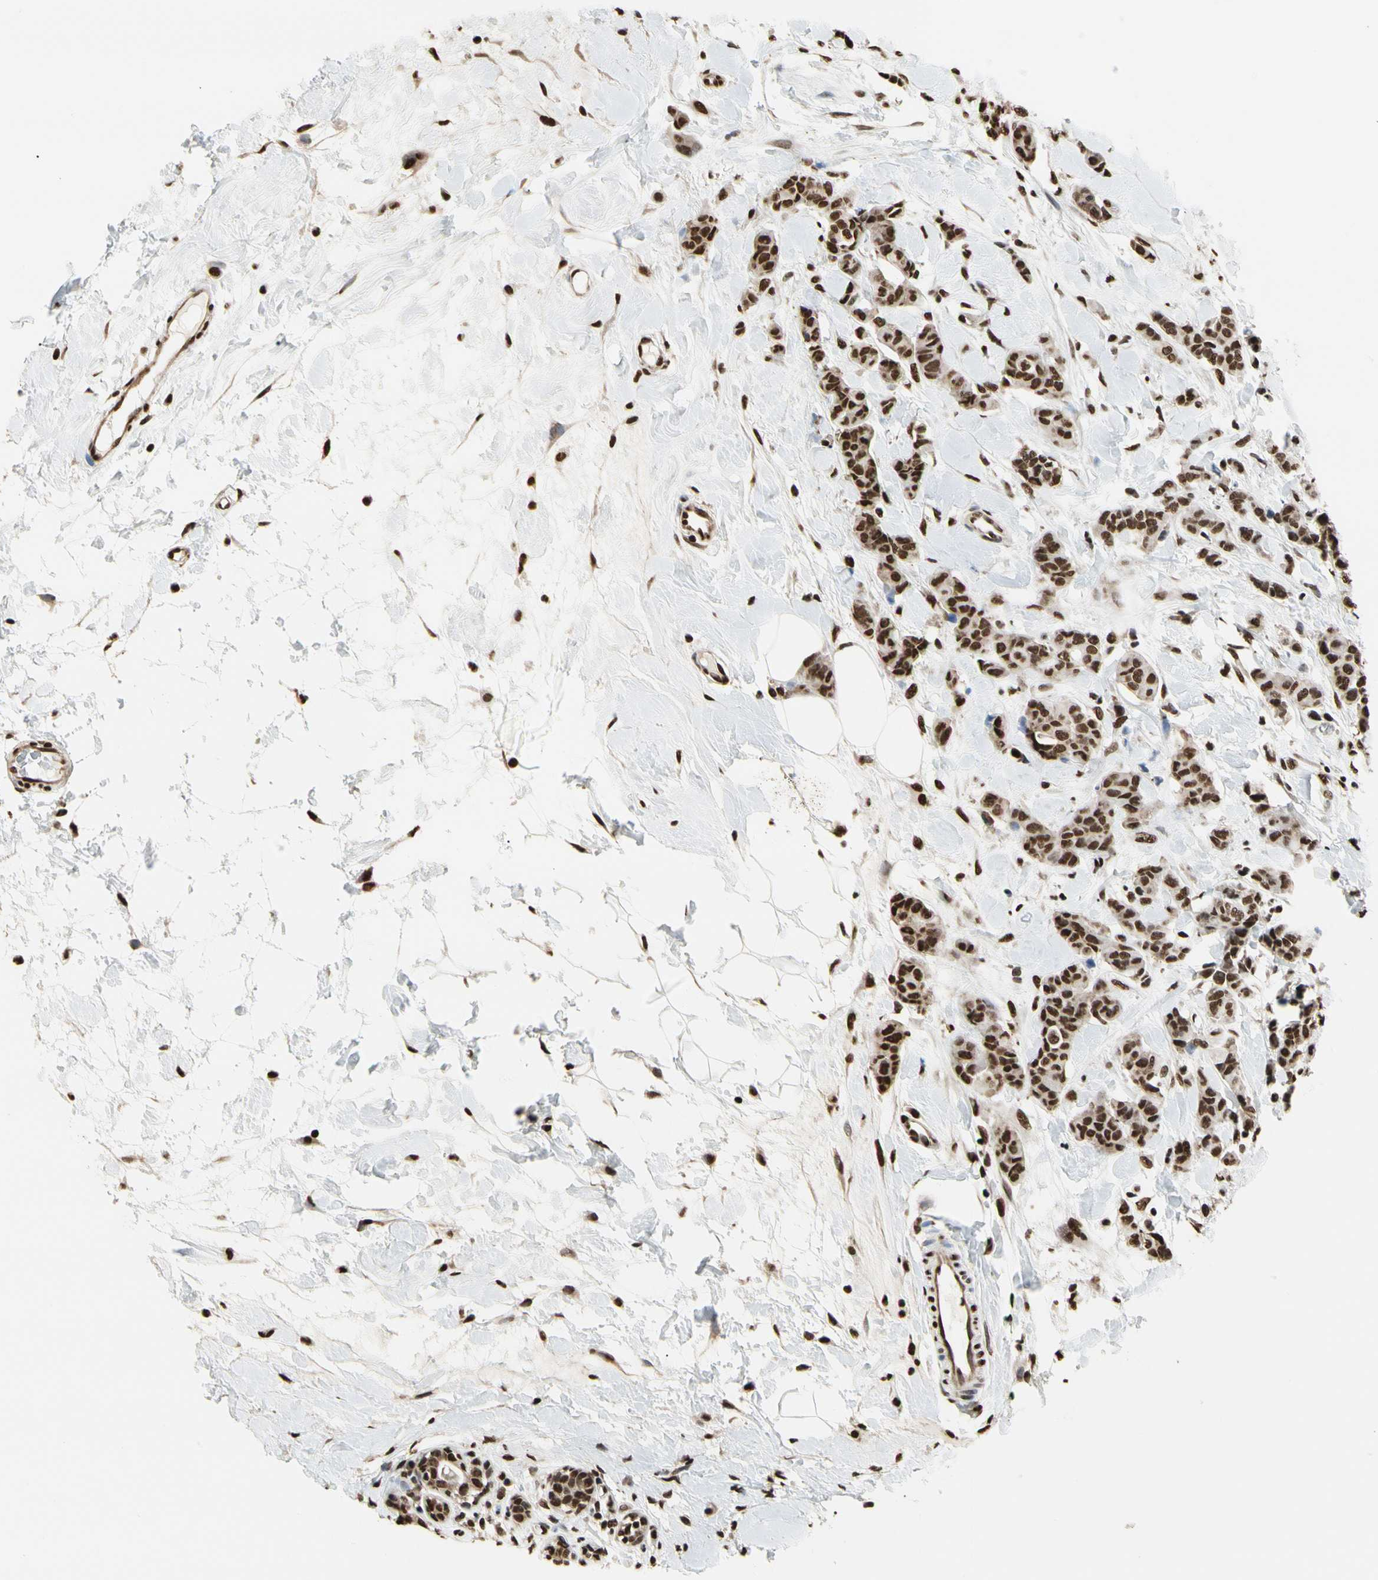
{"staining": {"intensity": "strong", "quantity": ">75%", "location": "nuclear"}, "tissue": "breast cancer", "cell_type": "Tumor cells", "image_type": "cancer", "snomed": [{"axis": "morphology", "description": "Normal tissue, NOS"}, {"axis": "morphology", "description": "Duct carcinoma"}, {"axis": "topography", "description": "Breast"}], "caption": "There is high levels of strong nuclear staining in tumor cells of breast cancer (intraductal carcinoma), as demonstrated by immunohistochemical staining (brown color).", "gene": "HNRNPK", "patient": {"sex": "female", "age": 40}}